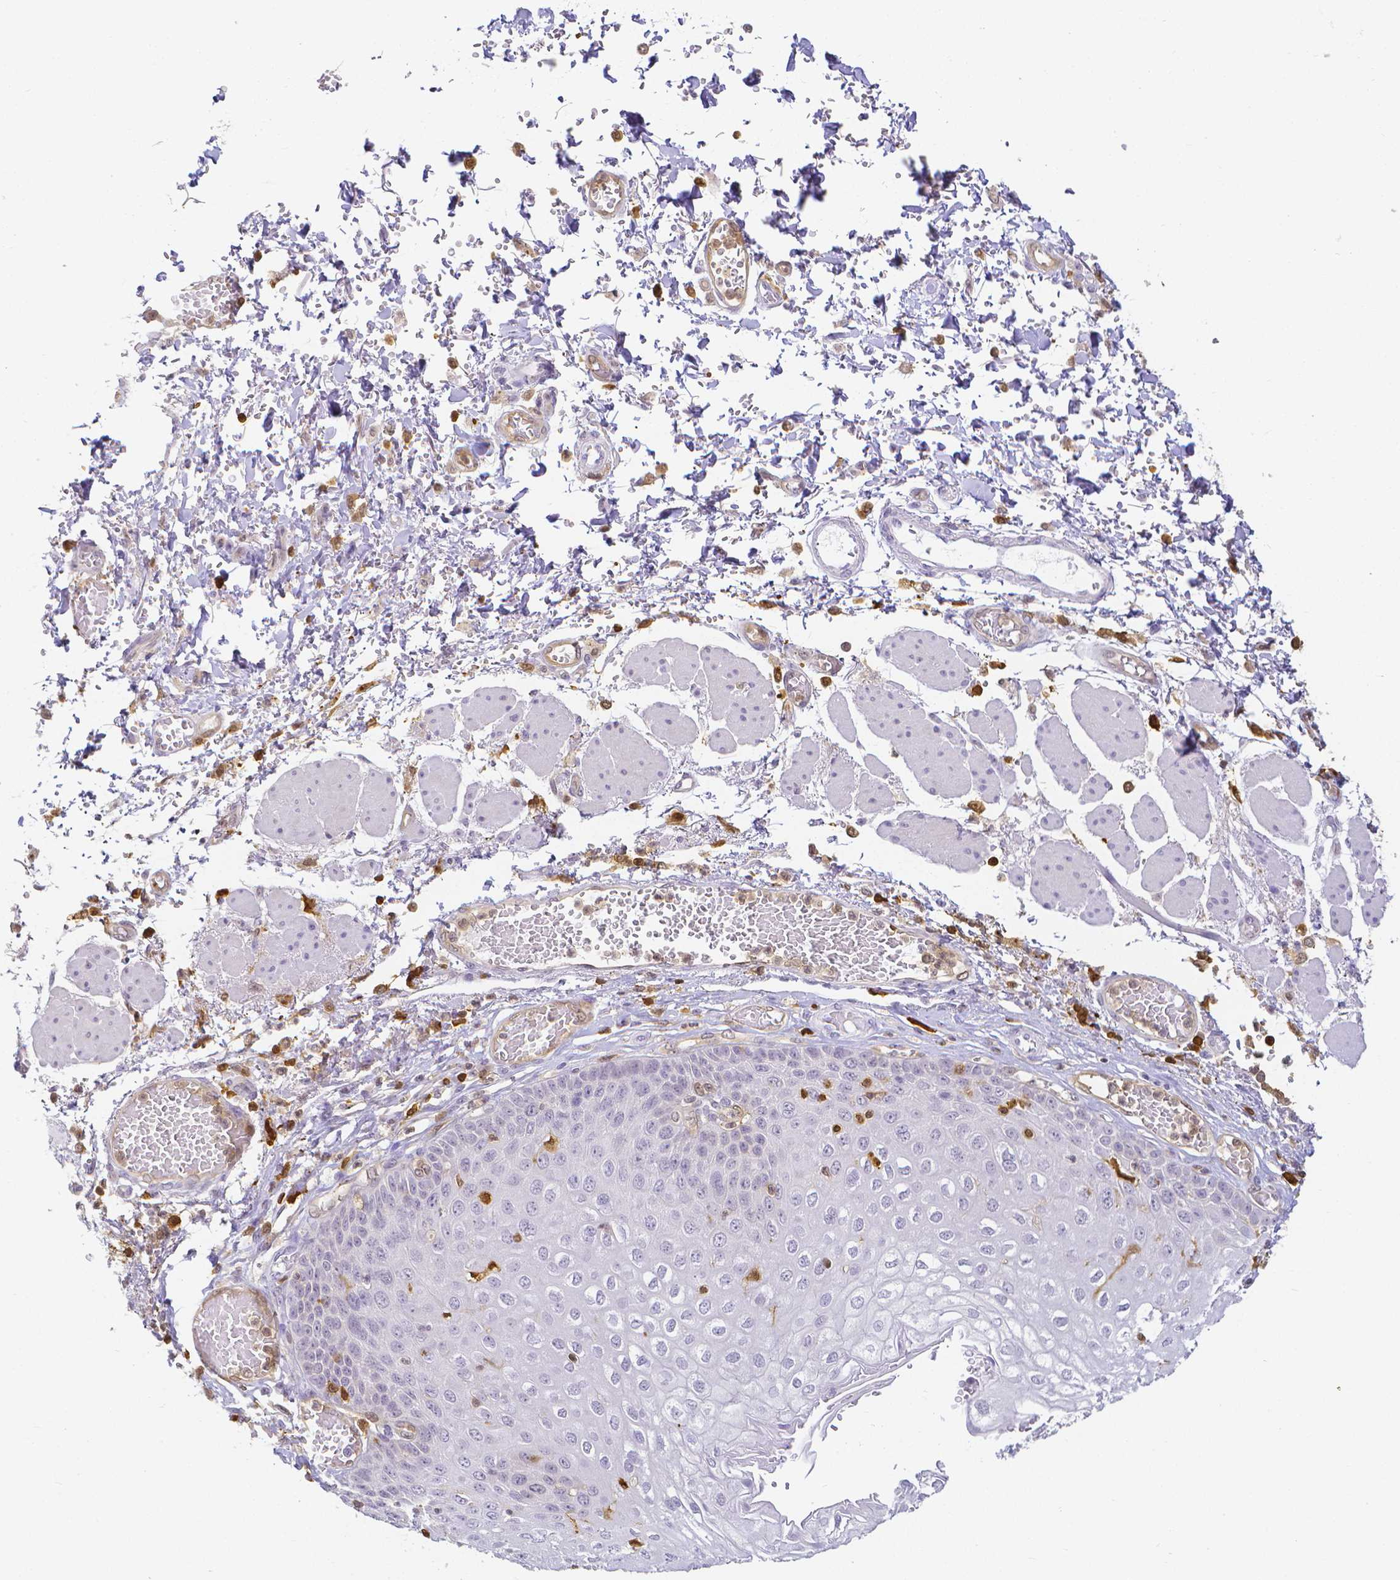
{"staining": {"intensity": "negative", "quantity": "none", "location": "none"}, "tissue": "esophagus", "cell_type": "Squamous epithelial cells", "image_type": "normal", "snomed": [{"axis": "morphology", "description": "Normal tissue, NOS"}, {"axis": "morphology", "description": "Adenocarcinoma, NOS"}, {"axis": "topography", "description": "Esophagus"}], "caption": "Immunohistochemistry (IHC) histopathology image of benign esophagus: esophagus stained with DAB (3,3'-diaminobenzidine) shows no significant protein positivity in squamous epithelial cells. (Immunohistochemistry, brightfield microscopy, high magnification).", "gene": "COTL1", "patient": {"sex": "male", "age": 81}}